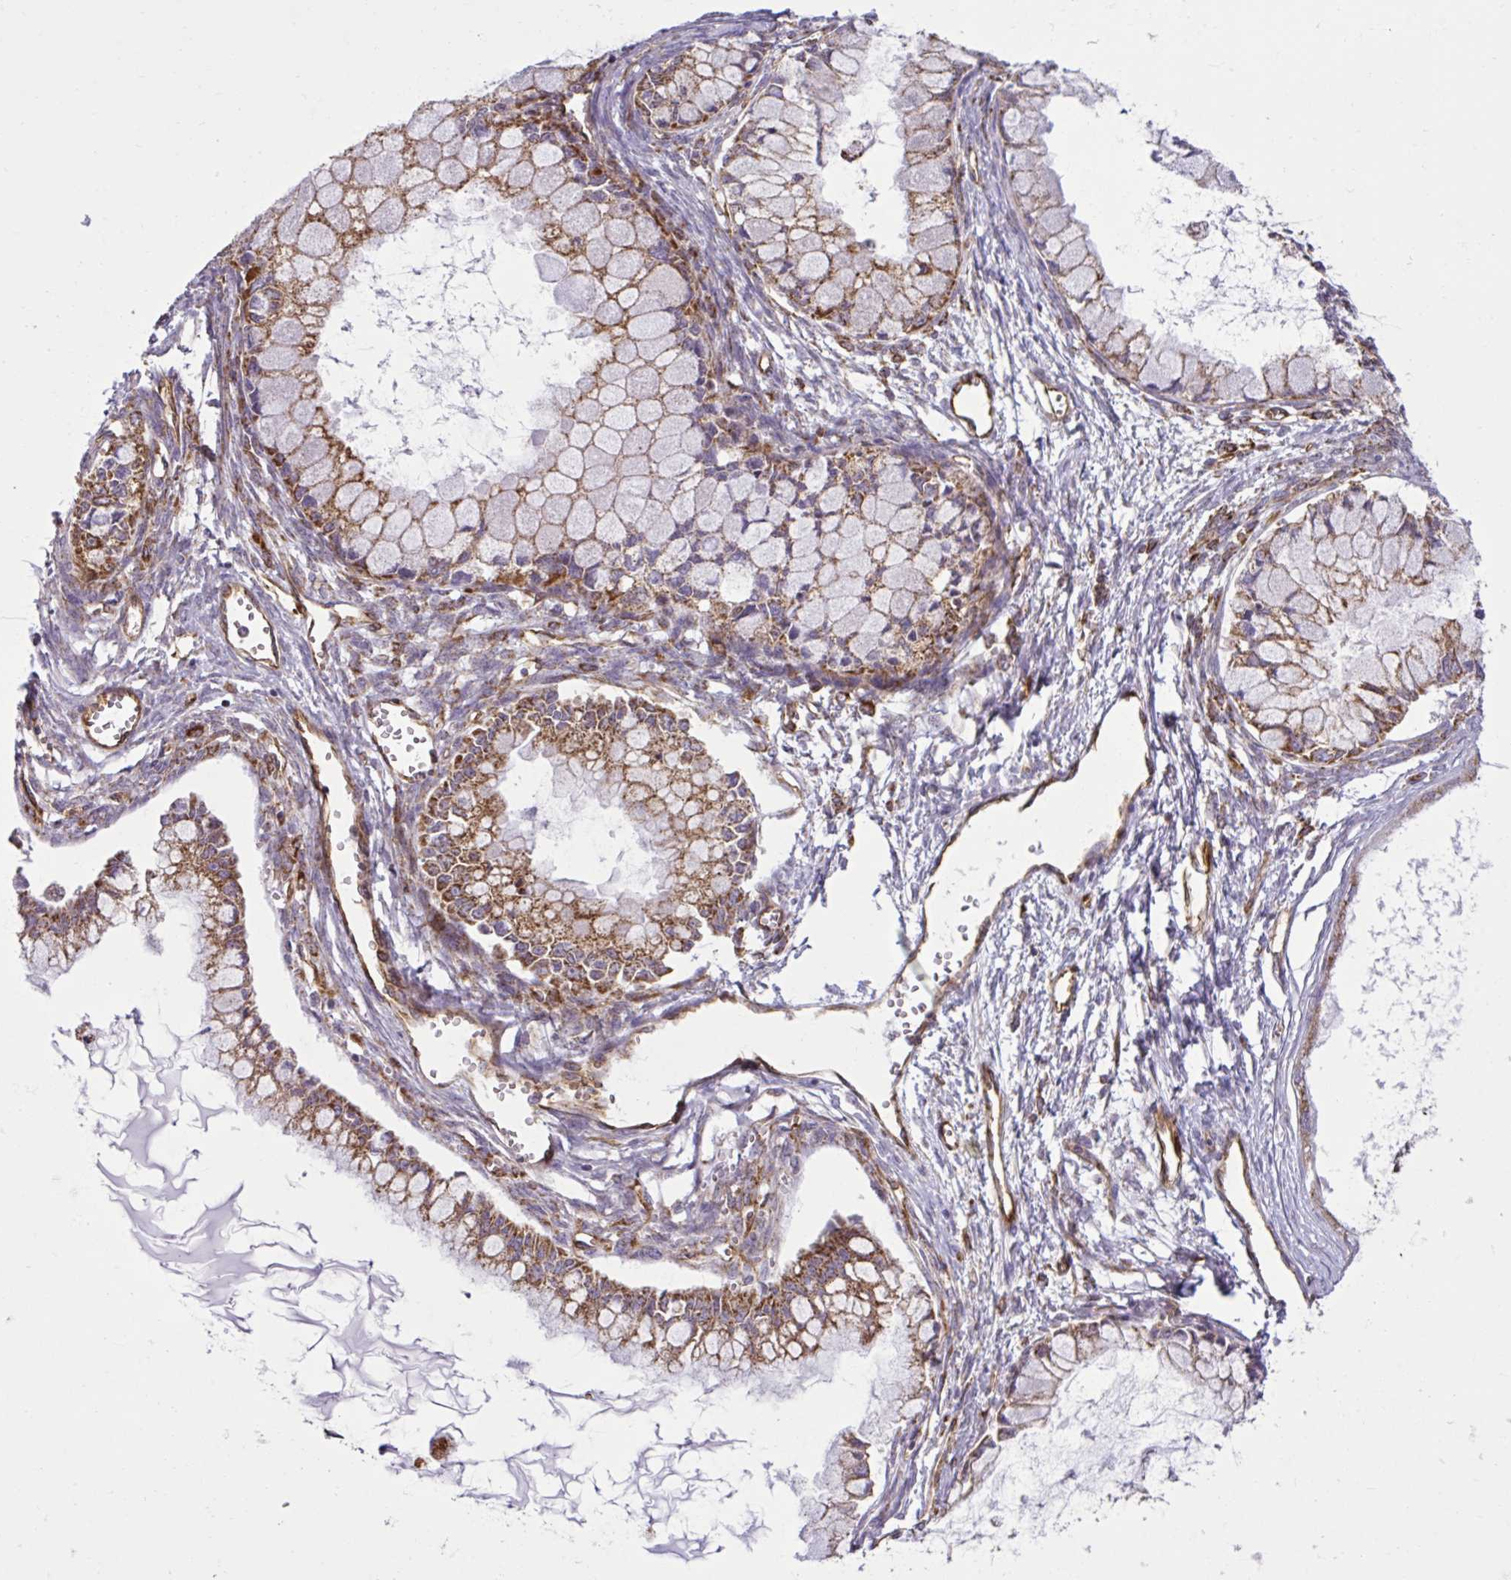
{"staining": {"intensity": "moderate", "quantity": ">75%", "location": "cytoplasmic/membranous"}, "tissue": "ovarian cancer", "cell_type": "Tumor cells", "image_type": "cancer", "snomed": [{"axis": "morphology", "description": "Cystadenocarcinoma, mucinous, NOS"}, {"axis": "topography", "description": "Ovary"}], "caption": "Tumor cells display moderate cytoplasmic/membranous positivity in about >75% of cells in ovarian cancer.", "gene": "LIMS1", "patient": {"sex": "female", "age": 34}}